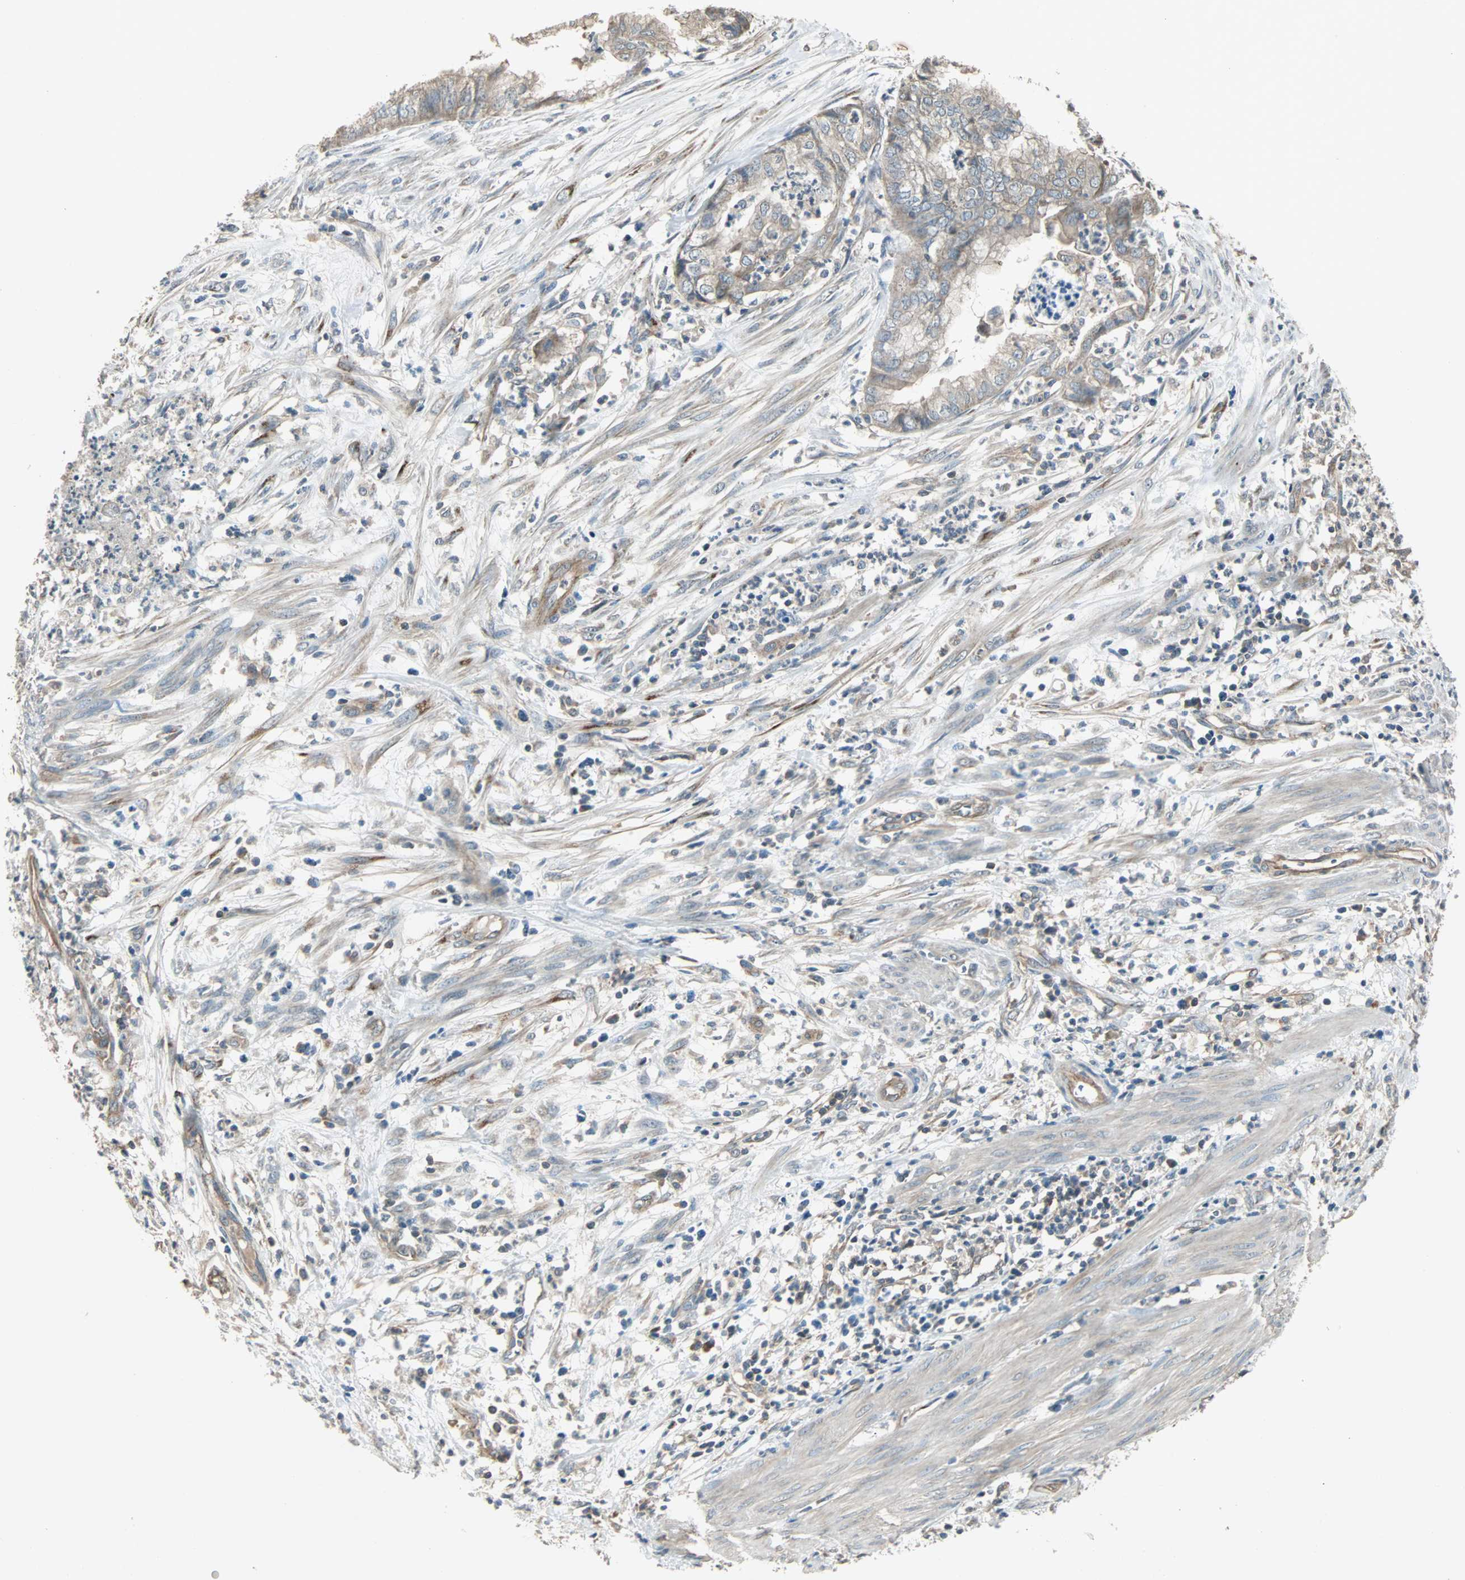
{"staining": {"intensity": "weak", "quantity": ">75%", "location": "cytoplasmic/membranous"}, "tissue": "endometrial cancer", "cell_type": "Tumor cells", "image_type": "cancer", "snomed": [{"axis": "morphology", "description": "Necrosis, NOS"}, {"axis": "morphology", "description": "Adenocarcinoma, NOS"}, {"axis": "topography", "description": "Endometrium"}], "caption": "Weak cytoplasmic/membranous positivity for a protein is seen in approximately >75% of tumor cells of endometrial adenocarcinoma using immunohistochemistry (IHC).", "gene": "MAP3K21", "patient": {"sex": "female", "age": 79}}